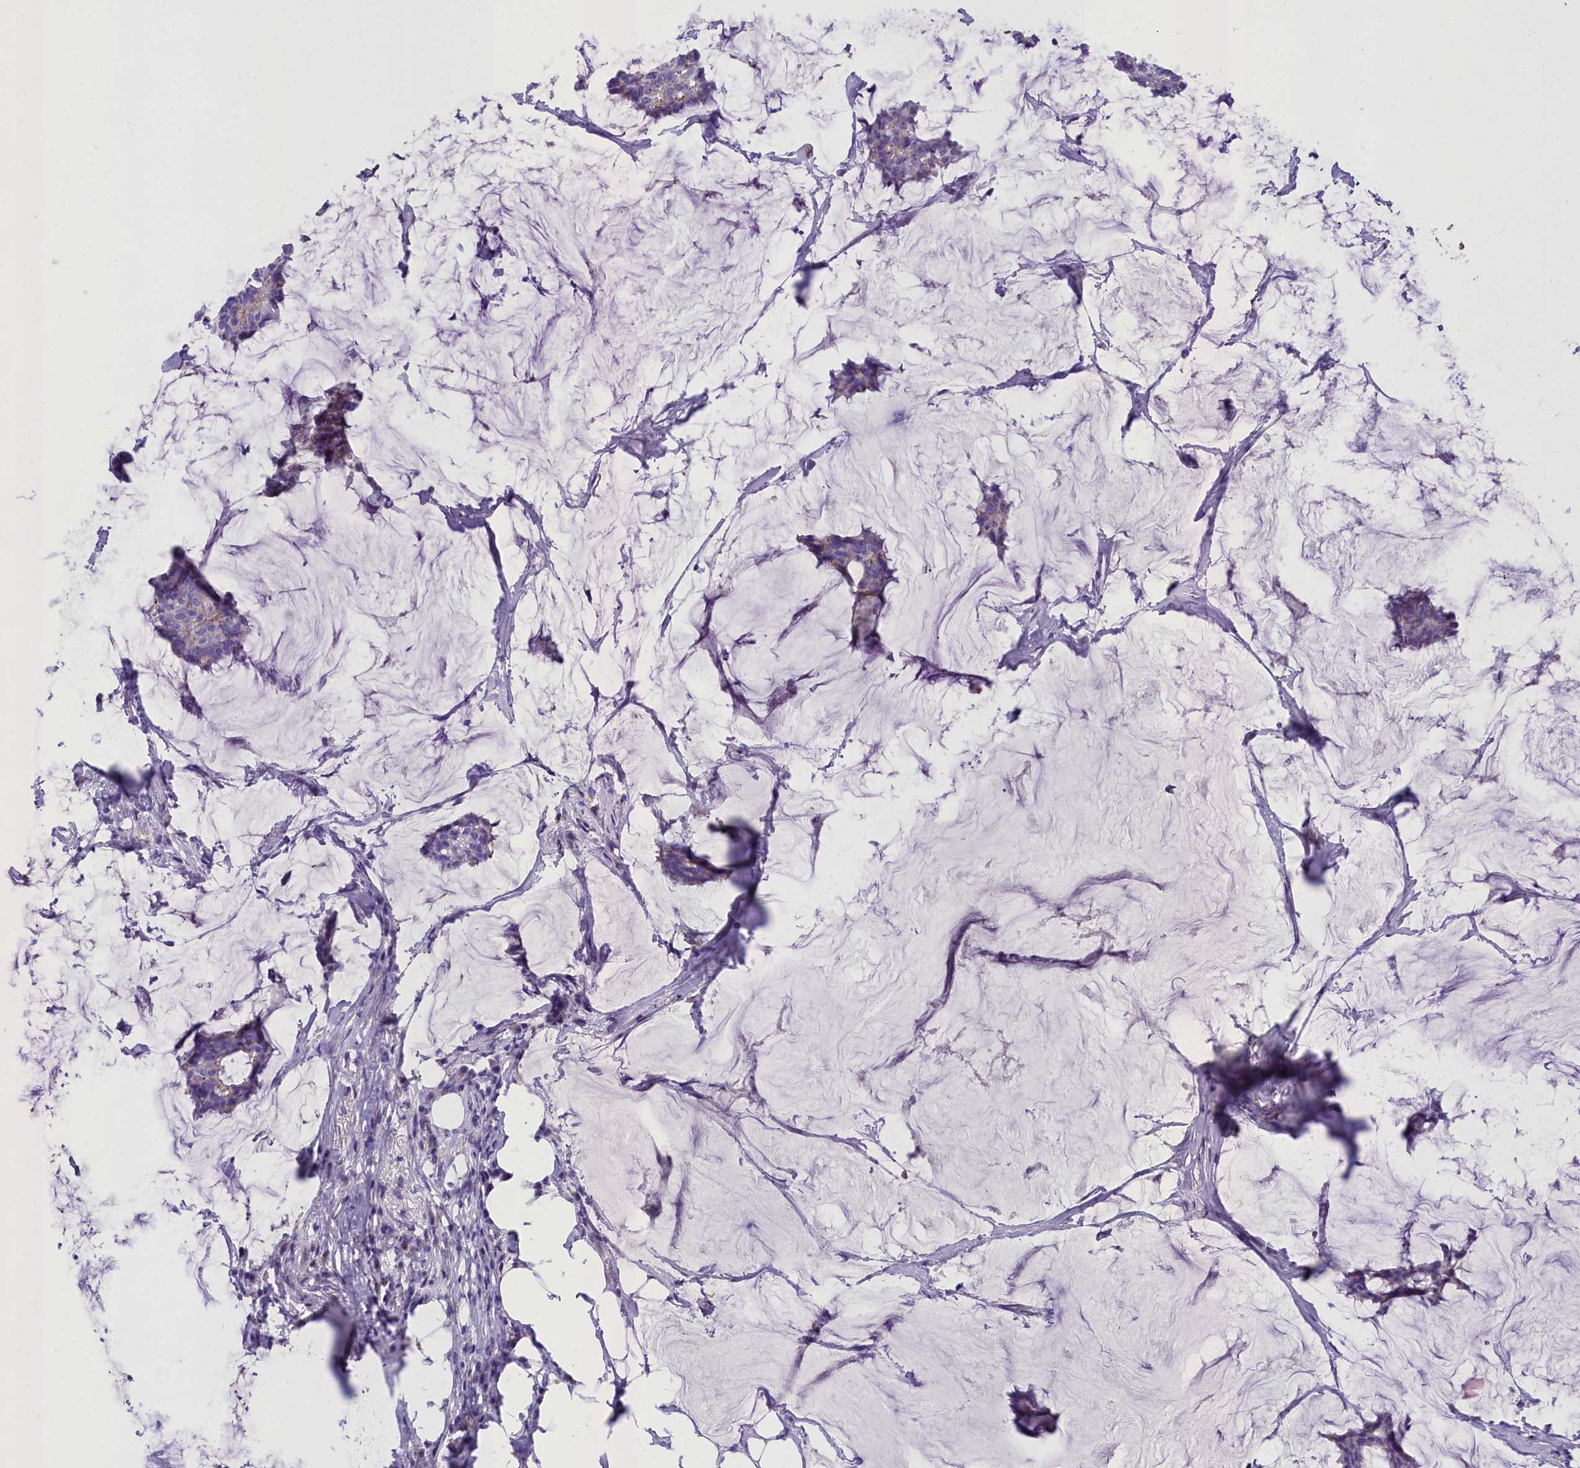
{"staining": {"intensity": "negative", "quantity": "none", "location": "none"}, "tissue": "breast cancer", "cell_type": "Tumor cells", "image_type": "cancer", "snomed": [{"axis": "morphology", "description": "Duct carcinoma"}, {"axis": "topography", "description": "Breast"}], "caption": "High magnification brightfield microscopy of breast infiltrating ductal carcinoma stained with DAB (3,3'-diaminobenzidine) (brown) and counterstained with hematoxylin (blue): tumor cells show no significant positivity. Brightfield microscopy of IHC stained with DAB (3,3'-diaminobenzidine) (brown) and hematoxylin (blue), captured at high magnification.", "gene": "GFRA1", "patient": {"sex": "female", "age": 93}}